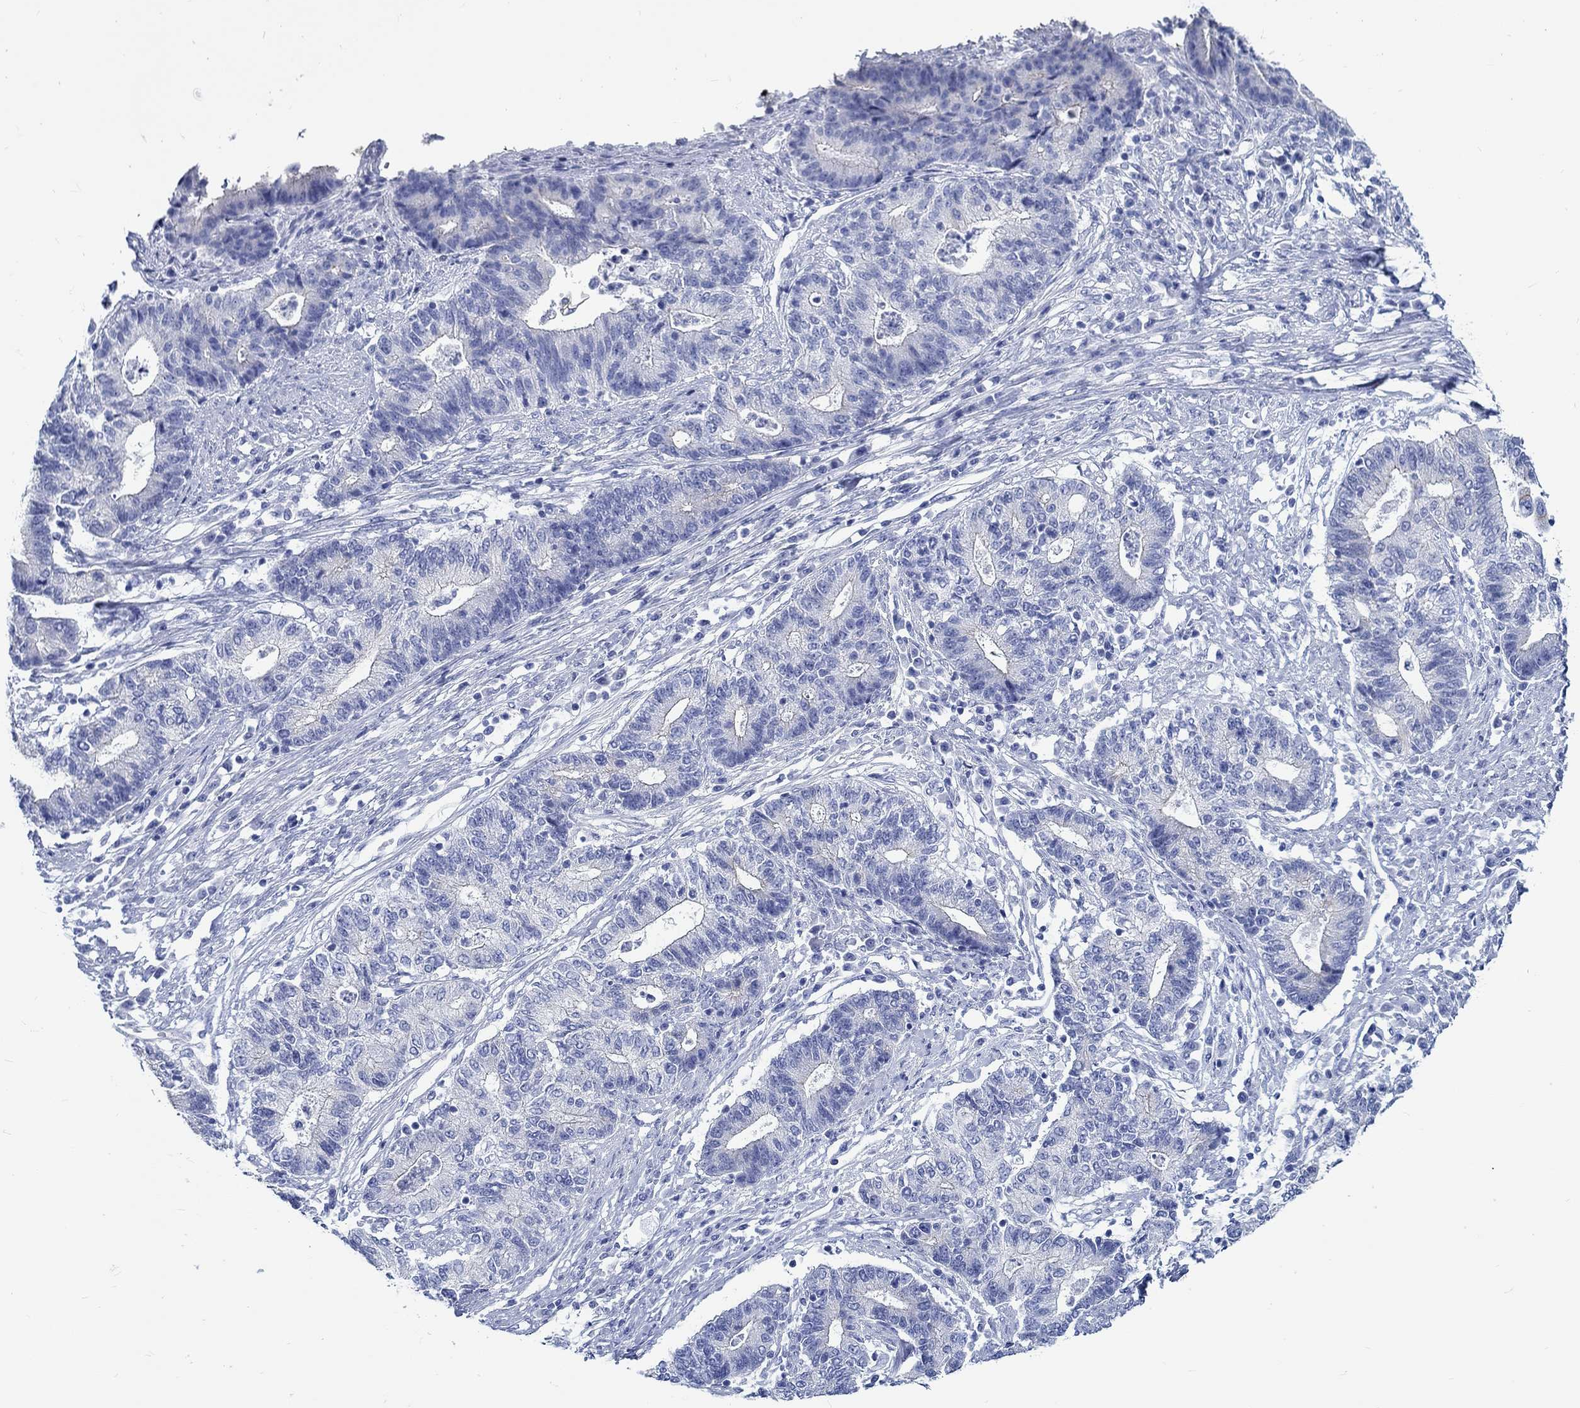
{"staining": {"intensity": "negative", "quantity": "none", "location": "none"}, "tissue": "endometrial cancer", "cell_type": "Tumor cells", "image_type": "cancer", "snomed": [{"axis": "morphology", "description": "Adenocarcinoma, NOS"}, {"axis": "topography", "description": "Uterus"}, {"axis": "topography", "description": "Endometrium"}], "caption": "An image of adenocarcinoma (endometrial) stained for a protein displays no brown staining in tumor cells.", "gene": "RD3L", "patient": {"sex": "female", "age": 54}}